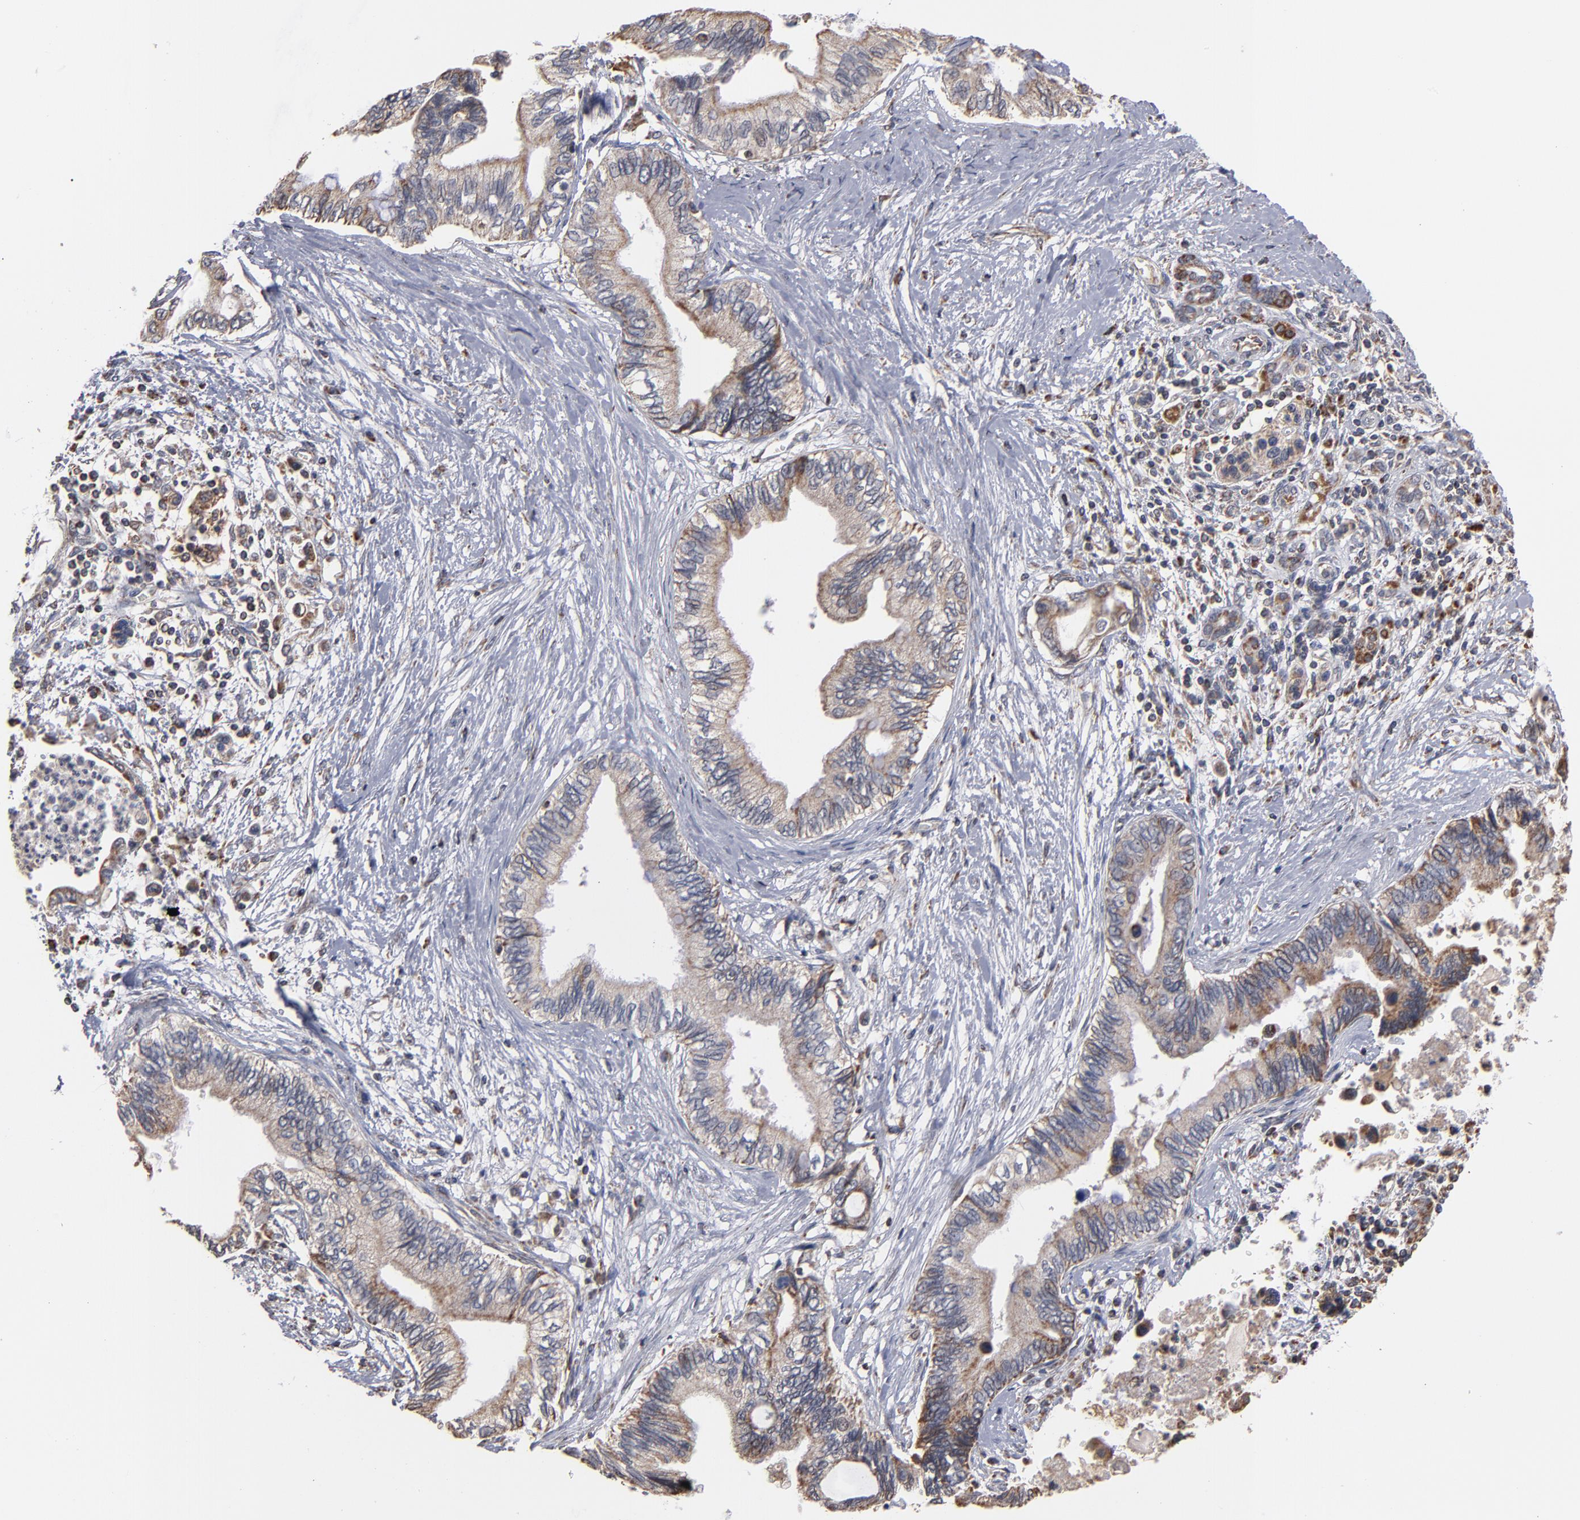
{"staining": {"intensity": "weak", "quantity": ">75%", "location": "cytoplasmic/membranous"}, "tissue": "pancreatic cancer", "cell_type": "Tumor cells", "image_type": "cancer", "snomed": [{"axis": "morphology", "description": "Adenocarcinoma, NOS"}, {"axis": "topography", "description": "Pancreas"}], "caption": "Human adenocarcinoma (pancreatic) stained with a brown dye reveals weak cytoplasmic/membranous positive positivity in about >75% of tumor cells.", "gene": "MIPOL1", "patient": {"sex": "female", "age": 66}}